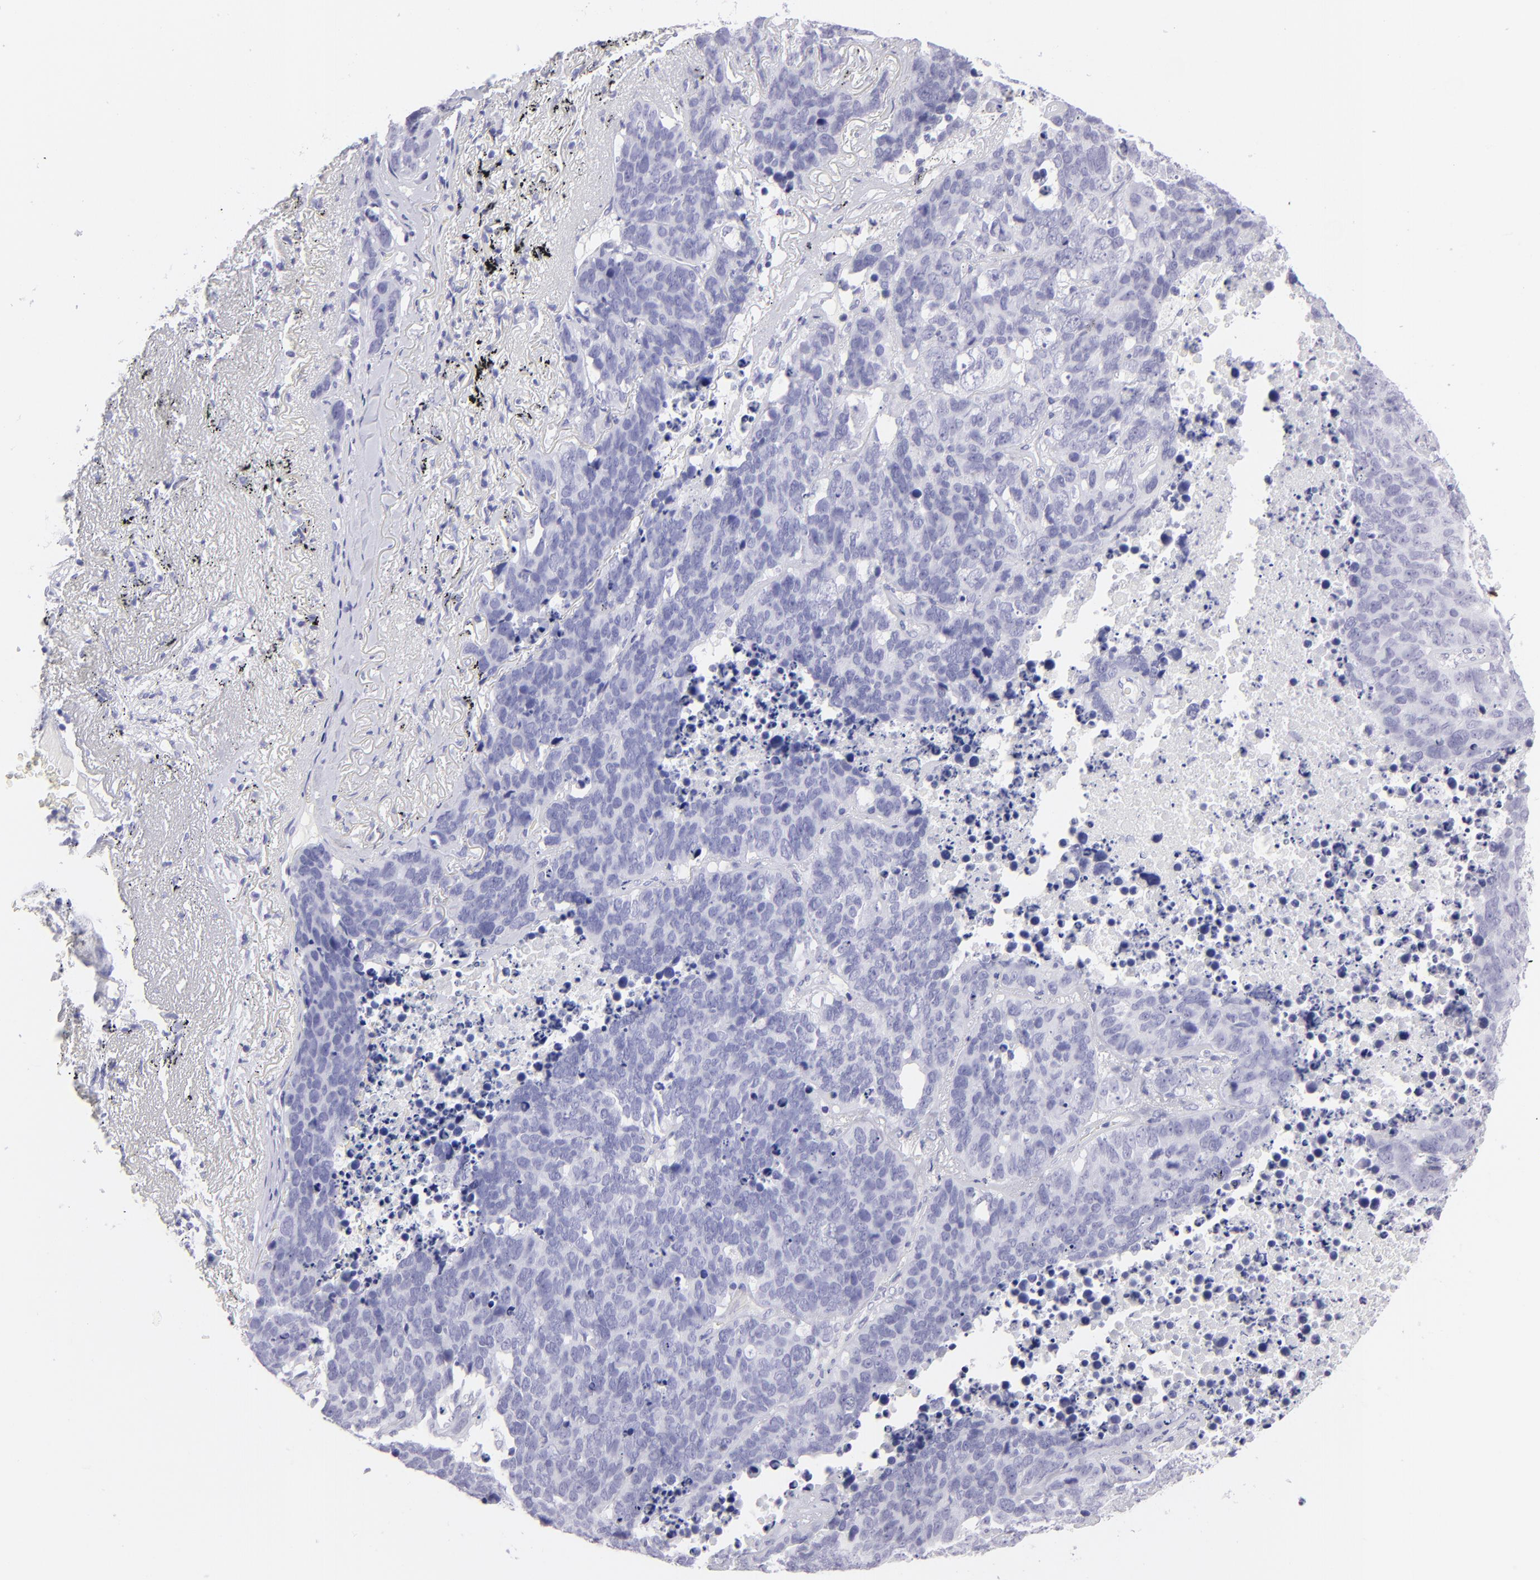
{"staining": {"intensity": "negative", "quantity": "none", "location": "none"}, "tissue": "lung cancer", "cell_type": "Tumor cells", "image_type": "cancer", "snomed": [{"axis": "morphology", "description": "Carcinoid, malignant, NOS"}, {"axis": "topography", "description": "Lung"}], "caption": "The histopathology image shows no staining of tumor cells in lung cancer. Nuclei are stained in blue.", "gene": "SLC1A2", "patient": {"sex": "male", "age": 60}}